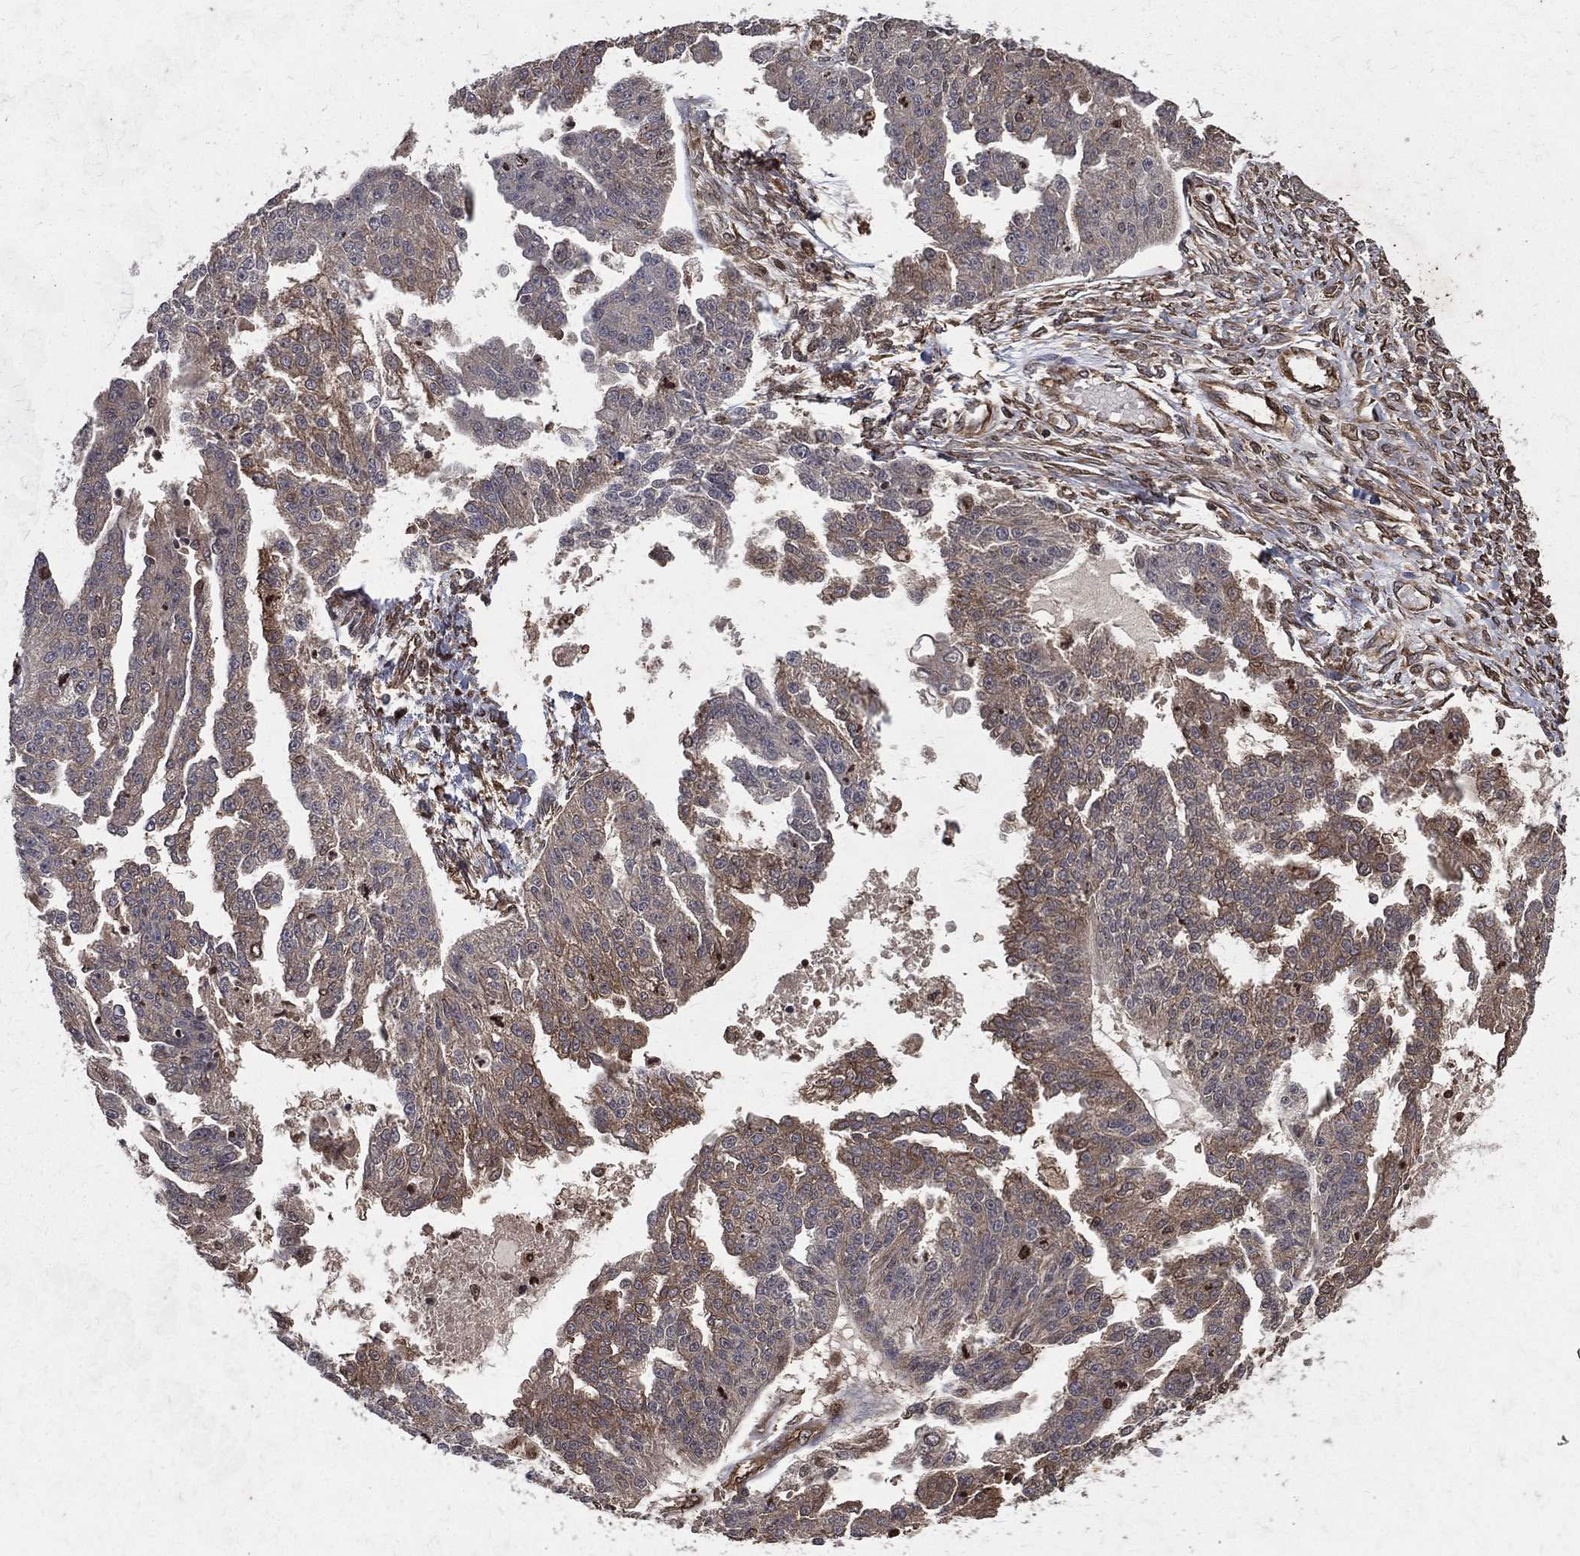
{"staining": {"intensity": "weak", "quantity": "25%-75%", "location": "cytoplasmic/membranous"}, "tissue": "ovarian cancer", "cell_type": "Tumor cells", "image_type": "cancer", "snomed": [{"axis": "morphology", "description": "Cystadenocarcinoma, serous, NOS"}, {"axis": "topography", "description": "Ovary"}], "caption": "High-power microscopy captured an immunohistochemistry micrograph of ovarian serous cystadenocarcinoma, revealing weak cytoplasmic/membranous expression in about 25%-75% of tumor cells.", "gene": "DPYSL2", "patient": {"sex": "female", "age": 58}}